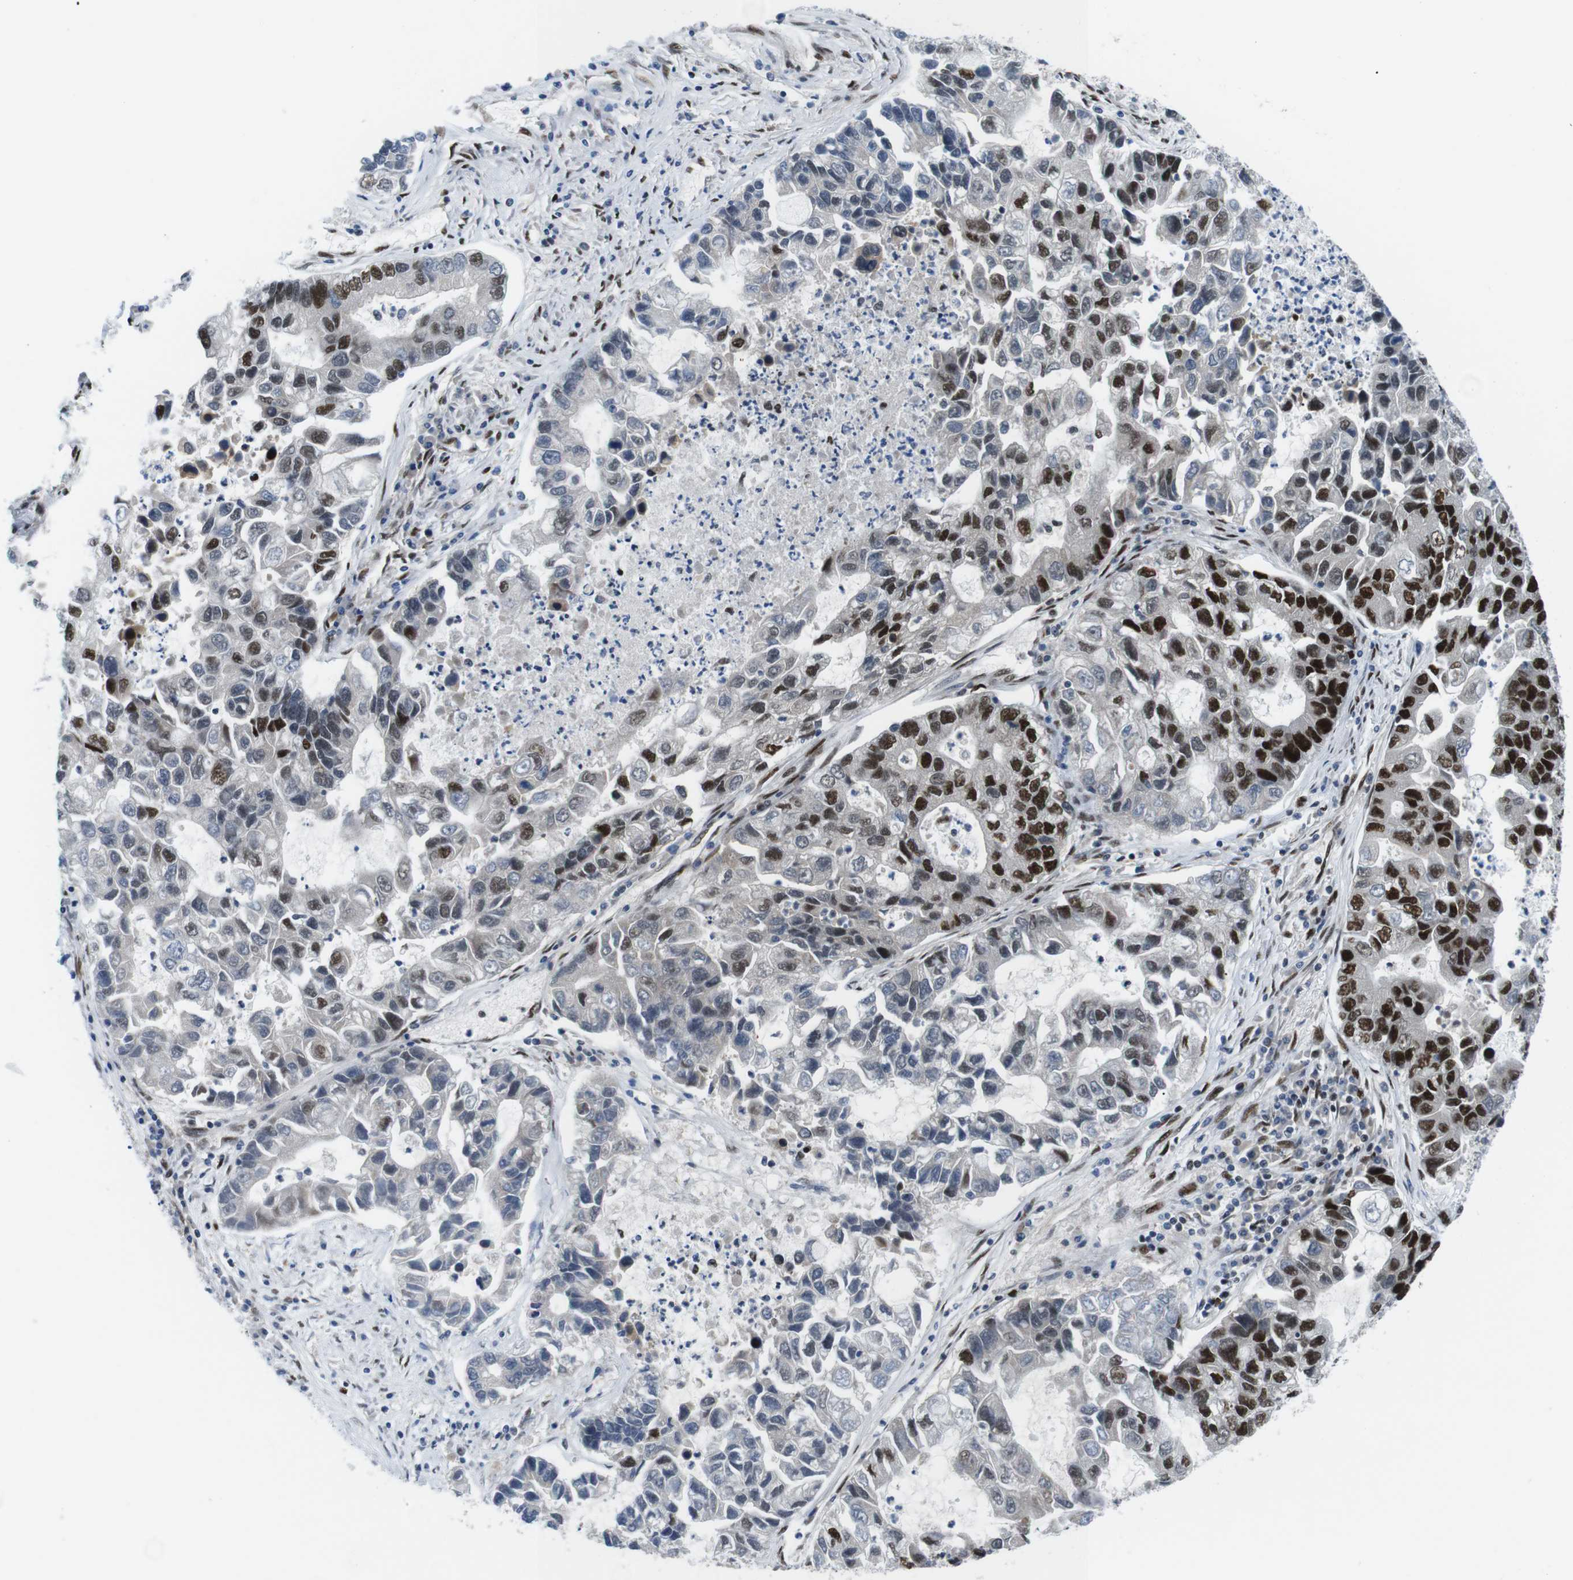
{"staining": {"intensity": "strong", "quantity": "25%-75%", "location": "nuclear"}, "tissue": "lung cancer", "cell_type": "Tumor cells", "image_type": "cancer", "snomed": [{"axis": "morphology", "description": "Adenocarcinoma, NOS"}, {"axis": "topography", "description": "Lung"}], "caption": "Immunohistochemical staining of adenocarcinoma (lung) exhibits high levels of strong nuclear staining in approximately 25%-75% of tumor cells.", "gene": "PSME3", "patient": {"sex": "female", "age": 51}}